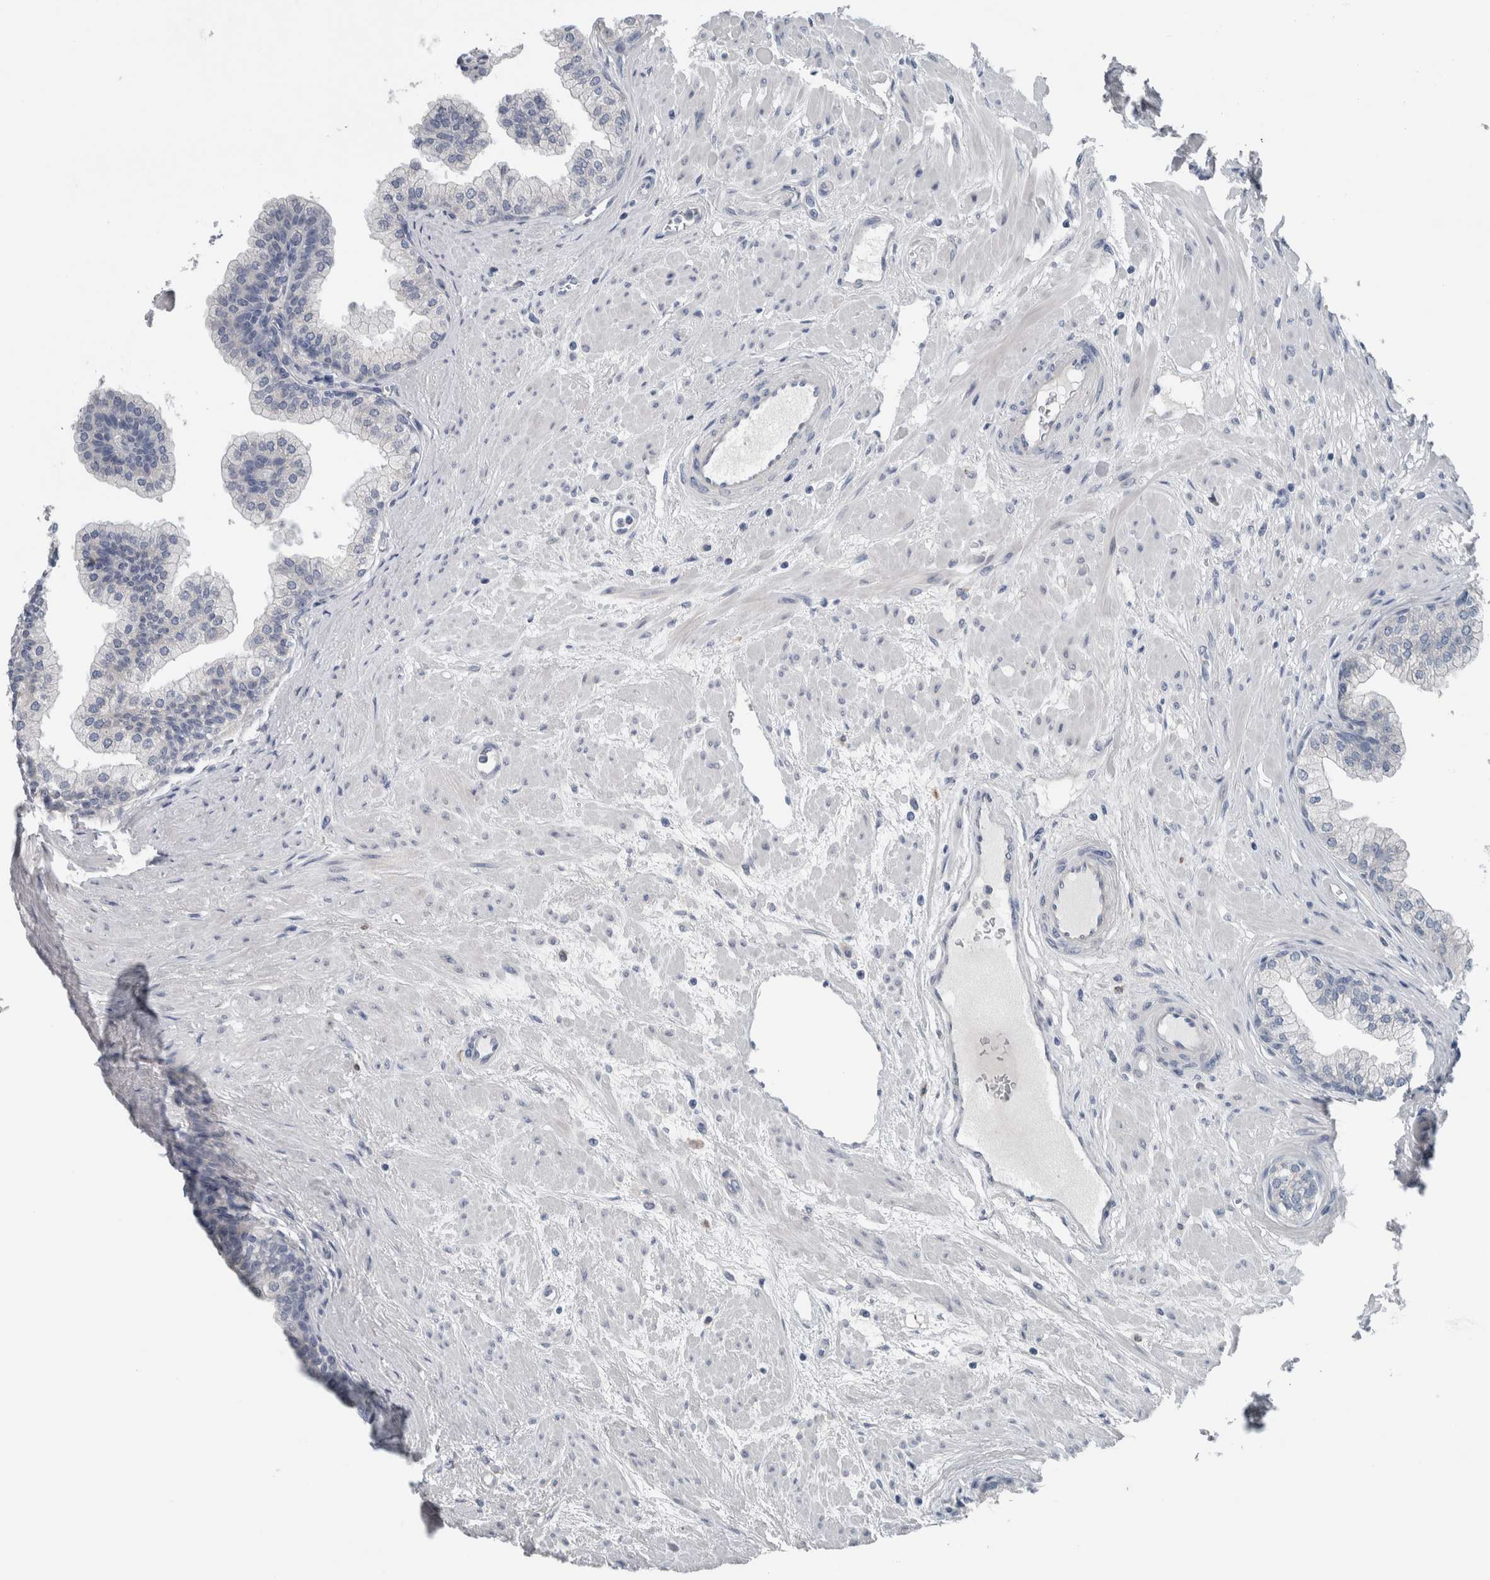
{"staining": {"intensity": "negative", "quantity": "none", "location": "none"}, "tissue": "prostate", "cell_type": "Glandular cells", "image_type": "normal", "snomed": [{"axis": "morphology", "description": "Normal tissue, NOS"}, {"axis": "morphology", "description": "Urothelial carcinoma, Low grade"}, {"axis": "topography", "description": "Urinary bladder"}, {"axis": "topography", "description": "Prostate"}], "caption": "An IHC micrograph of normal prostate is shown. There is no staining in glandular cells of prostate.", "gene": "CRNN", "patient": {"sex": "male", "age": 60}}